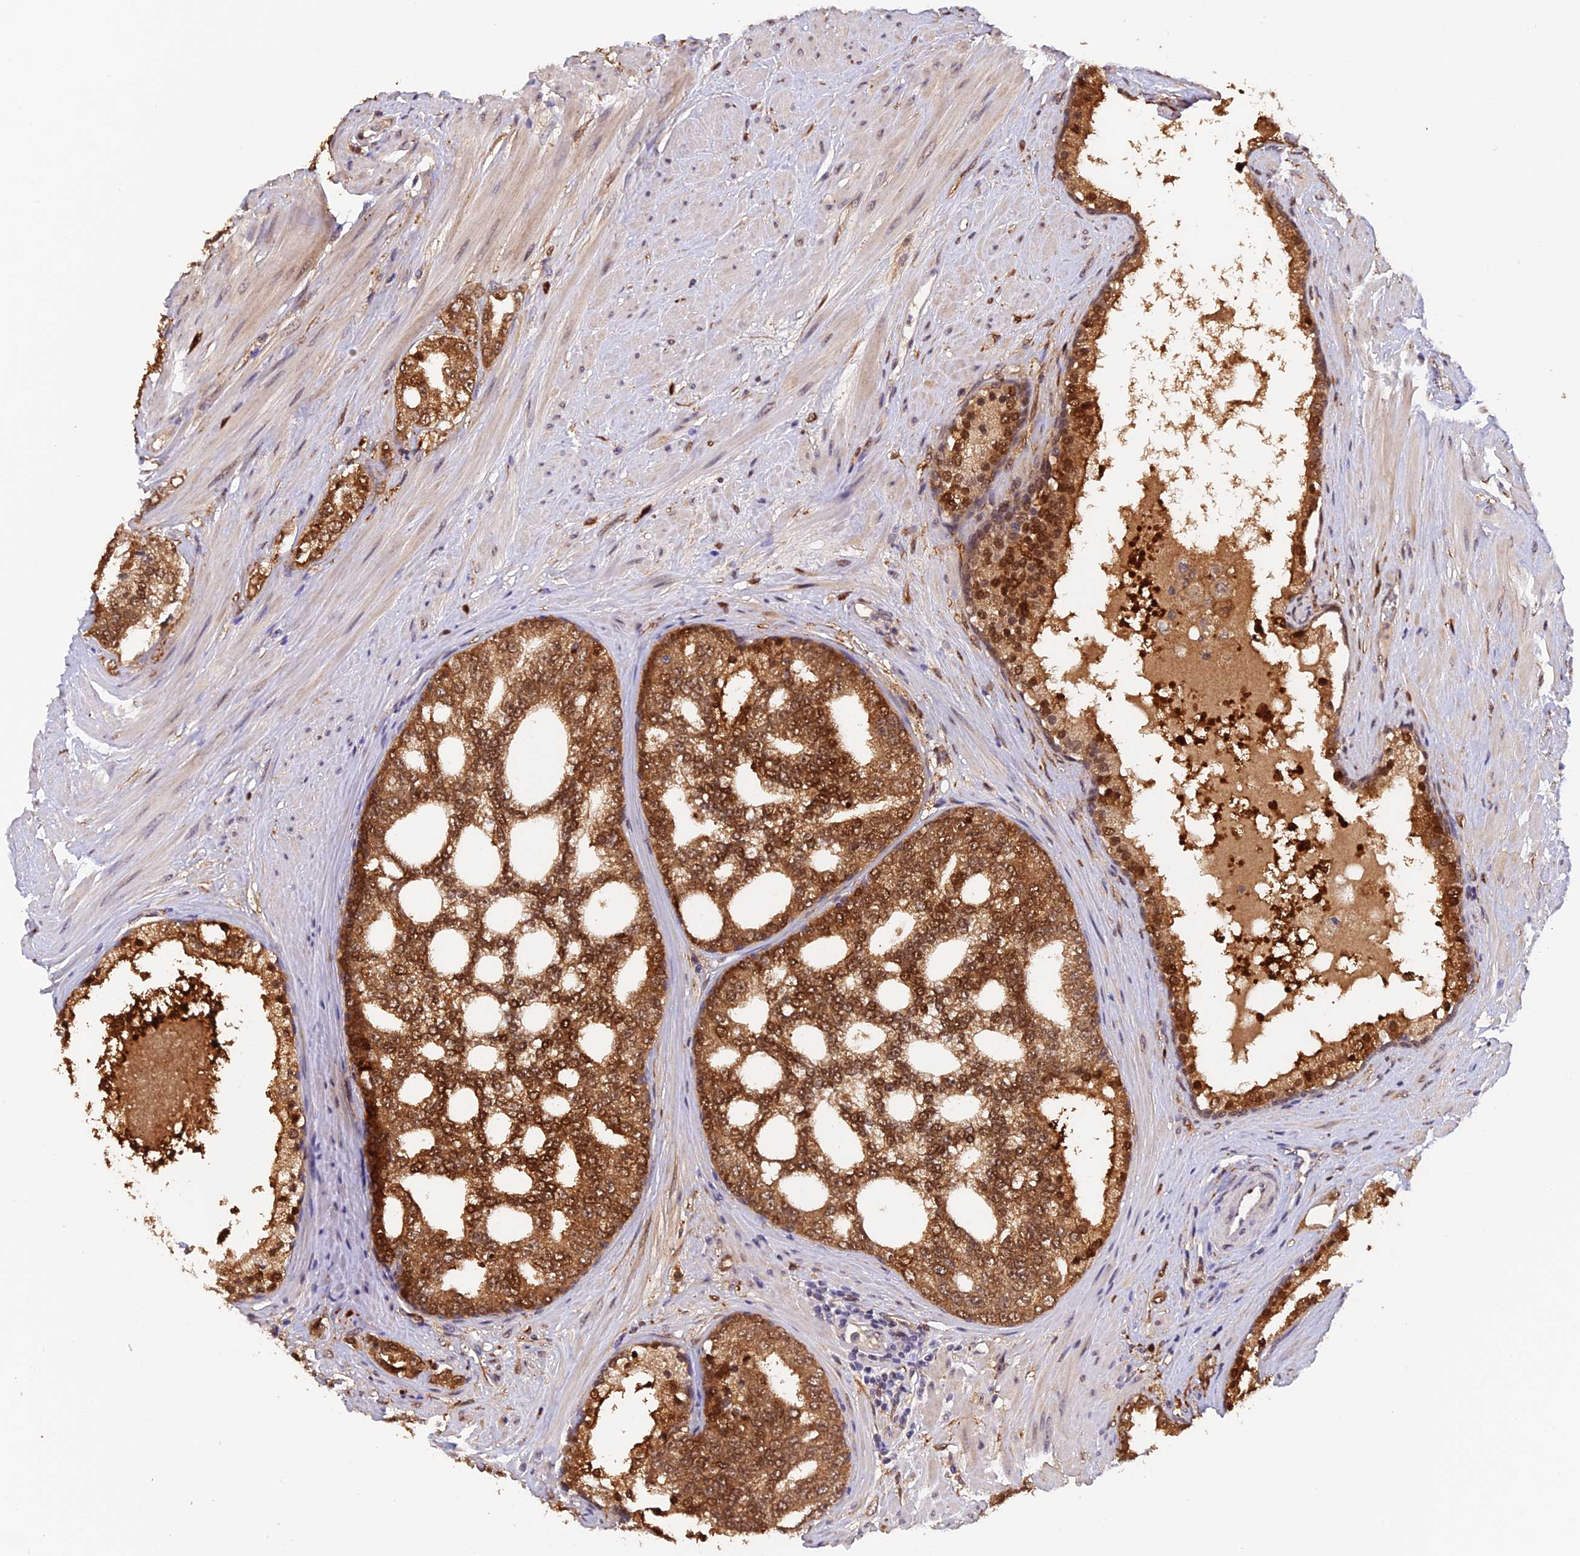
{"staining": {"intensity": "moderate", "quantity": ">75%", "location": "cytoplasmic/membranous,nuclear"}, "tissue": "prostate cancer", "cell_type": "Tumor cells", "image_type": "cancer", "snomed": [{"axis": "morphology", "description": "Adenocarcinoma, High grade"}, {"axis": "topography", "description": "Prostate"}], "caption": "IHC of prostate cancer displays medium levels of moderate cytoplasmic/membranous and nuclear positivity in about >75% of tumor cells.", "gene": "MNS1", "patient": {"sex": "male", "age": 64}}